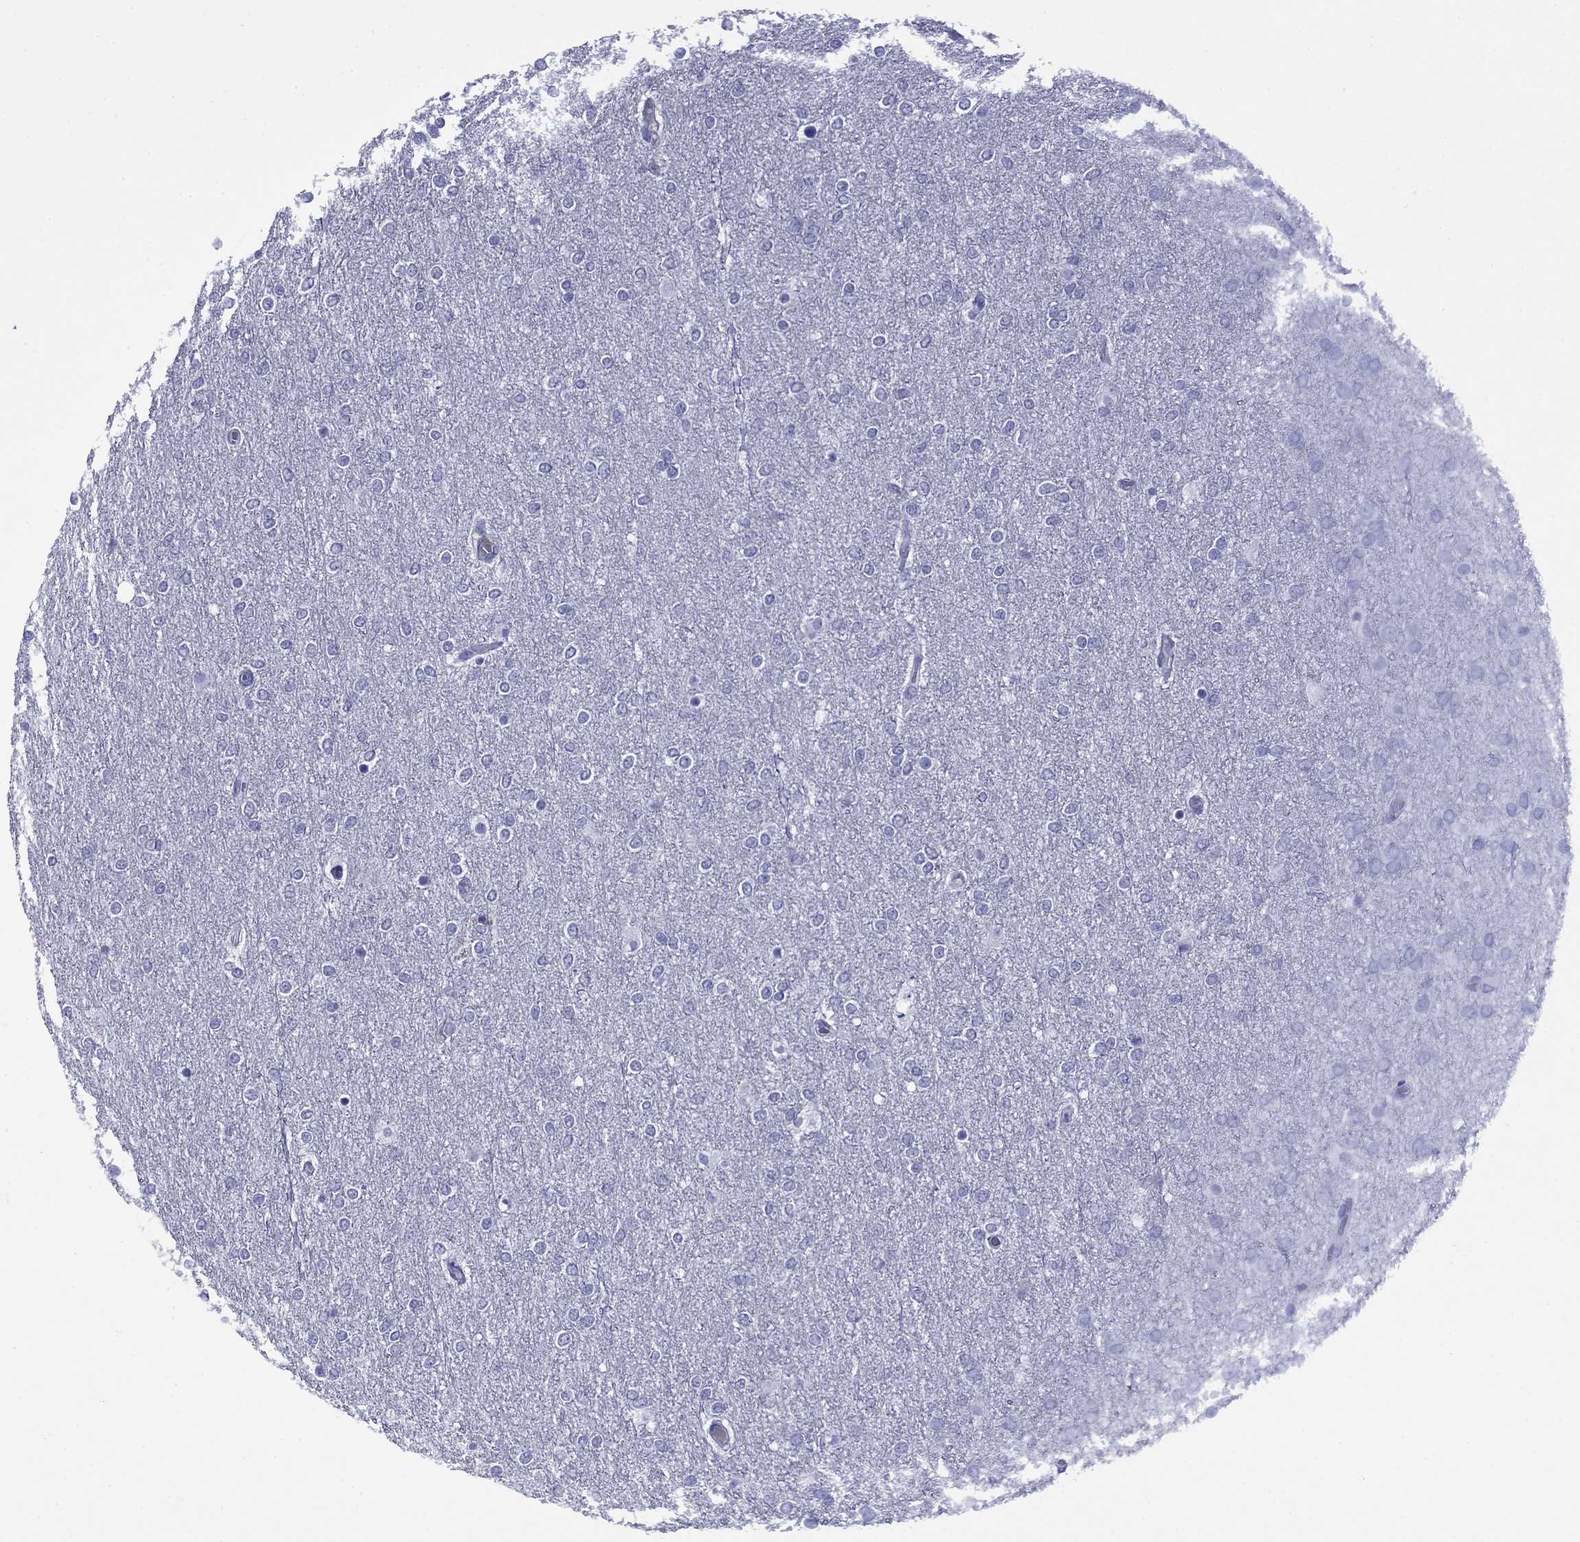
{"staining": {"intensity": "negative", "quantity": "none", "location": "none"}, "tissue": "glioma", "cell_type": "Tumor cells", "image_type": "cancer", "snomed": [{"axis": "morphology", "description": "Glioma, malignant, High grade"}, {"axis": "topography", "description": "Brain"}], "caption": "Malignant high-grade glioma was stained to show a protein in brown. There is no significant expression in tumor cells.", "gene": "ROM1", "patient": {"sex": "female", "age": 61}}